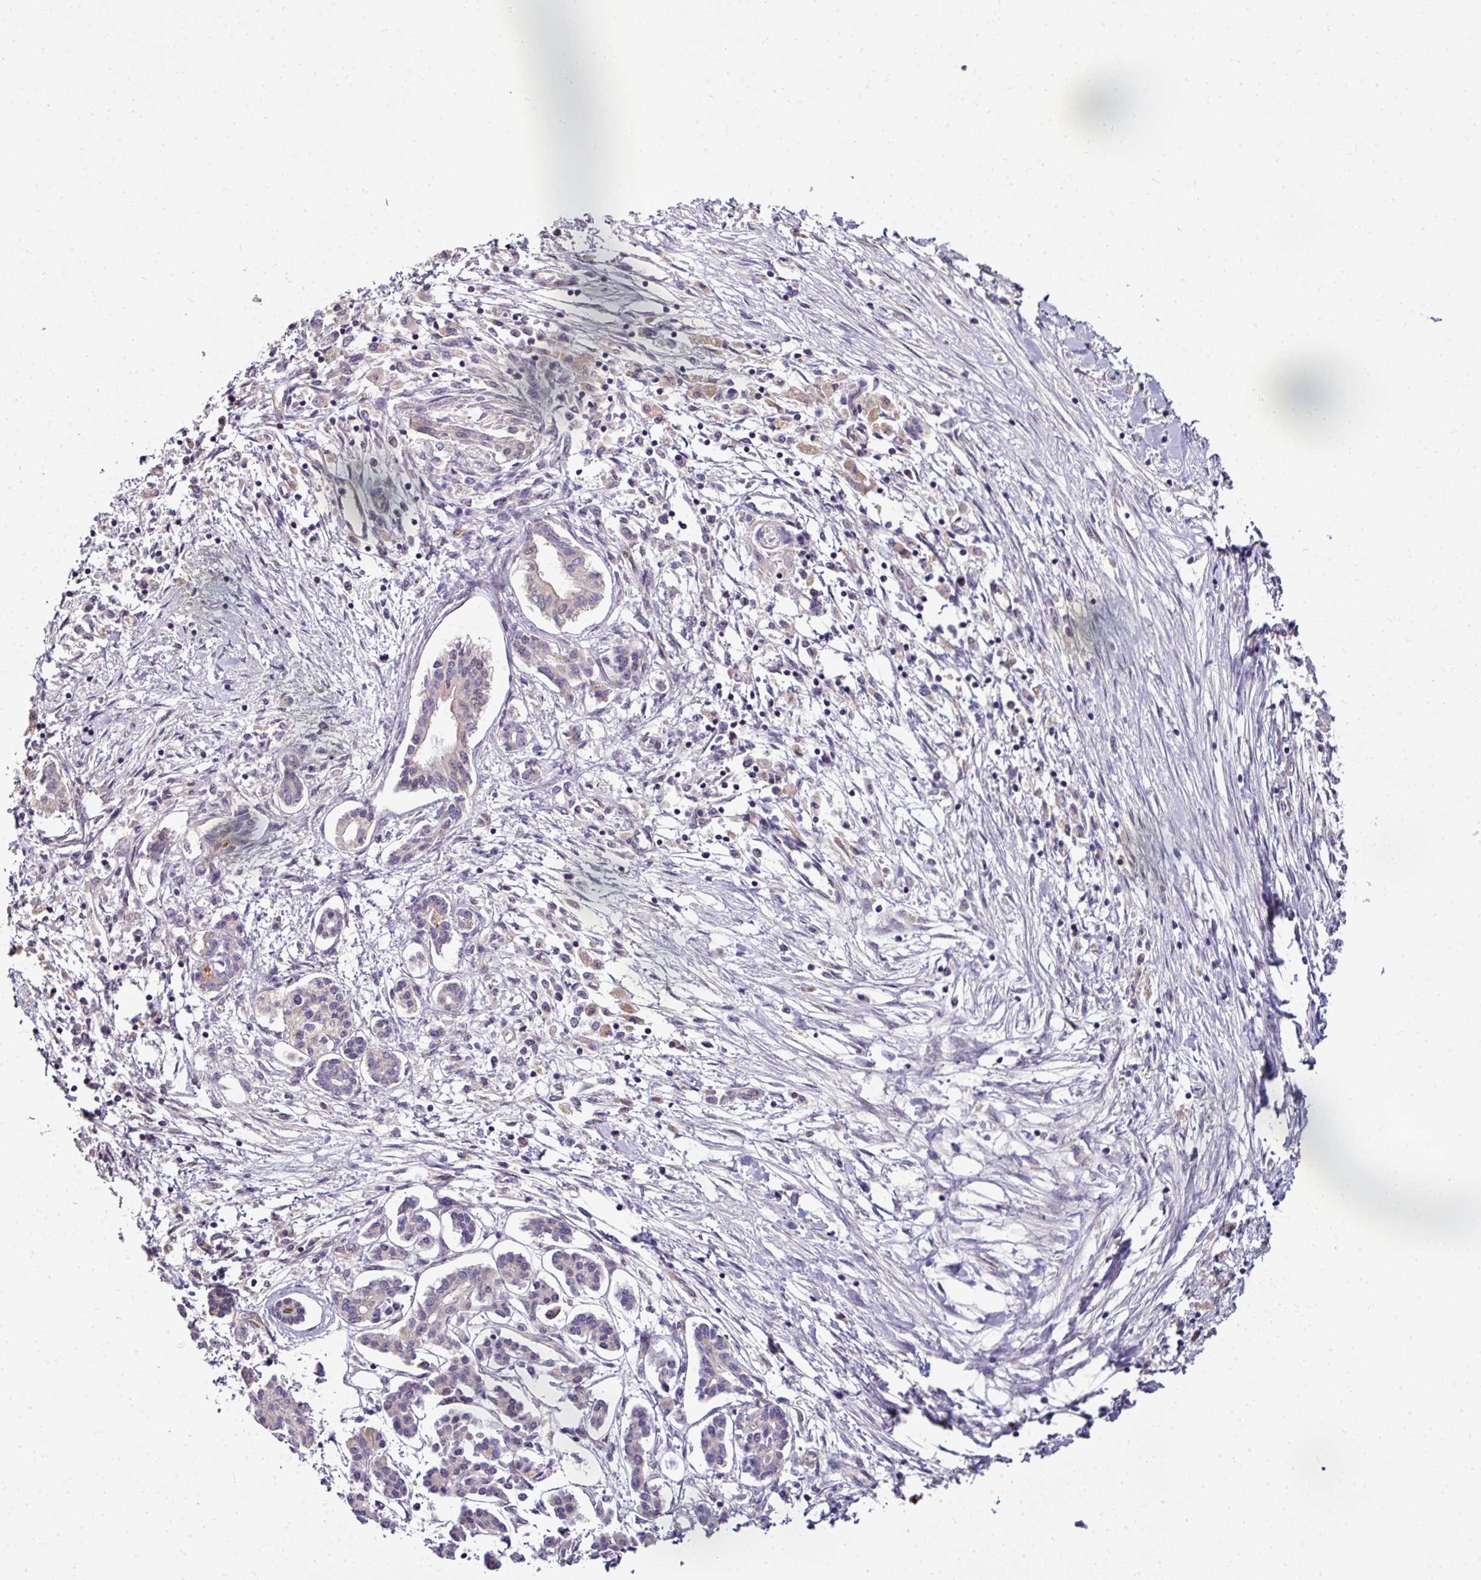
{"staining": {"intensity": "negative", "quantity": "none", "location": "none"}, "tissue": "pancreatic cancer", "cell_type": "Tumor cells", "image_type": "cancer", "snomed": [{"axis": "morphology", "description": "Adenocarcinoma, NOS"}, {"axis": "topography", "description": "Pancreas"}], "caption": "Immunohistochemistry (IHC) photomicrograph of human pancreatic adenocarcinoma stained for a protein (brown), which exhibits no expression in tumor cells. (IHC, brightfield microscopy, high magnification).", "gene": "NAPSA", "patient": {"sex": "female", "age": 50}}